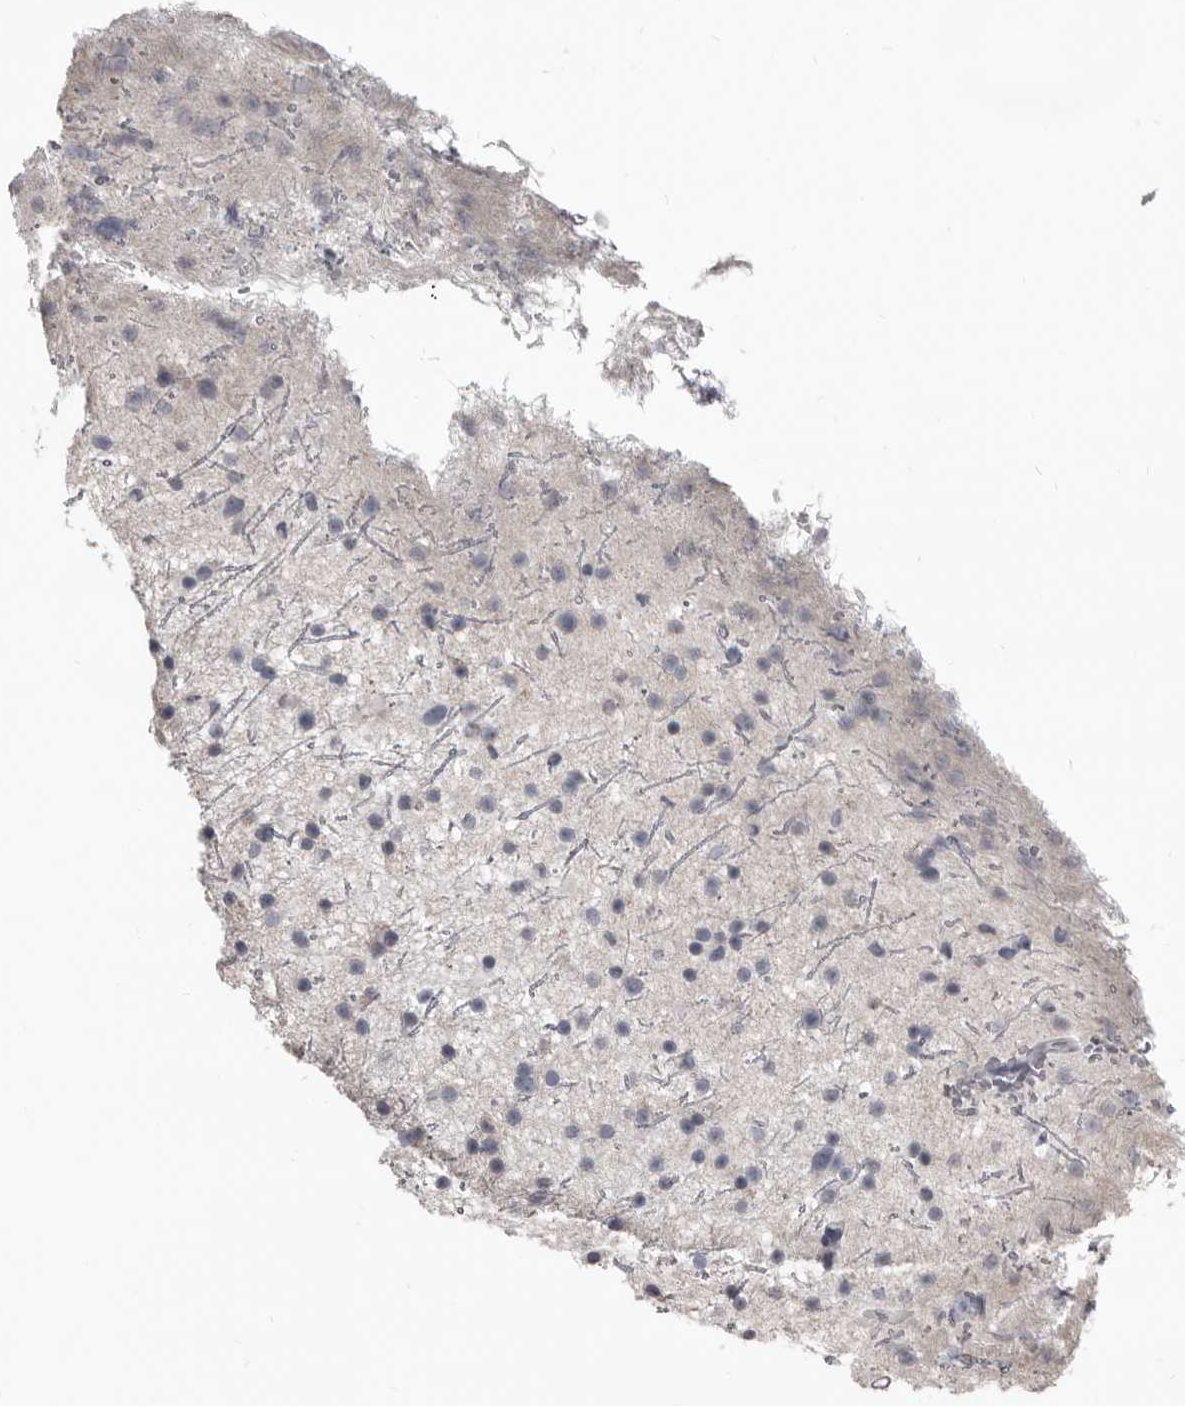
{"staining": {"intensity": "weak", "quantity": "<25%", "location": "cytoplasmic/membranous"}, "tissue": "glioma", "cell_type": "Tumor cells", "image_type": "cancer", "snomed": [{"axis": "morphology", "description": "Glioma, malignant, Low grade"}, {"axis": "topography", "description": "Cerebral cortex"}], "caption": "IHC photomicrograph of neoplastic tissue: malignant glioma (low-grade) stained with DAB exhibits no significant protein expression in tumor cells.", "gene": "GREB1", "patient": {"sex": "female", "age": 39}}